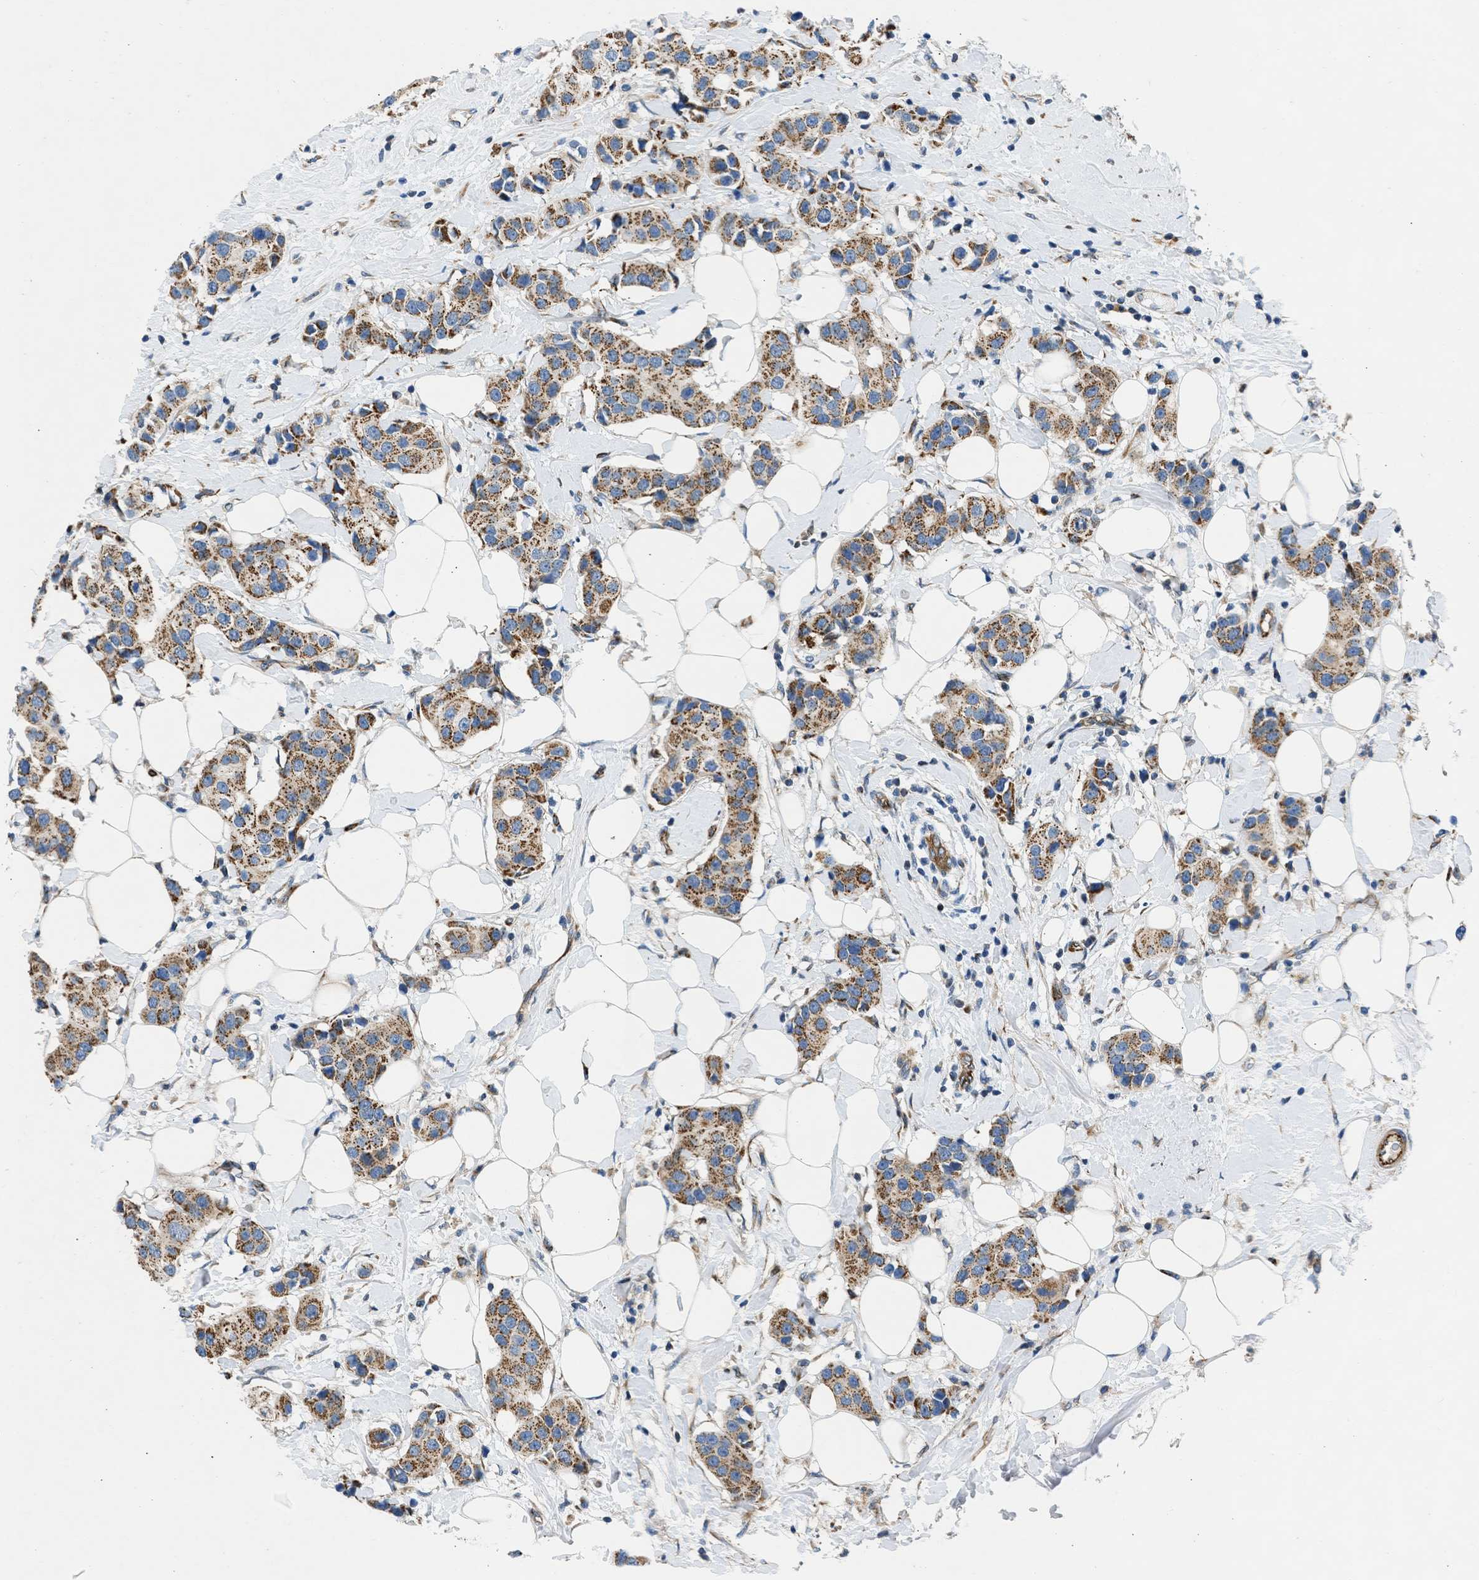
{"staining": {"intensity": "moderate", "quantity": ">75%", "location": "cytoplasmic/membranous"}, "tissue": "breast cancer", "cell_type": "Tumor cells", "image_type": "cancer", "snomed": [{"axis": "morphology", "description": "Normal tissue, NOS"}, {"axis": "morphology", "description": "Duct carcinoma"}, {"axis": "topography", "description": "Breast"}], "caption": "Brown immunohistochemical staining in human breast intraductal carcinoma displays moderate cytoplasmic/membranous expression in approximately >75% of tumor cells. (brown staining indicates protein expression, while blue staining denotes nuclei).", "gene": "ULK4", "patient": {"sex": "female", "age": 39}}